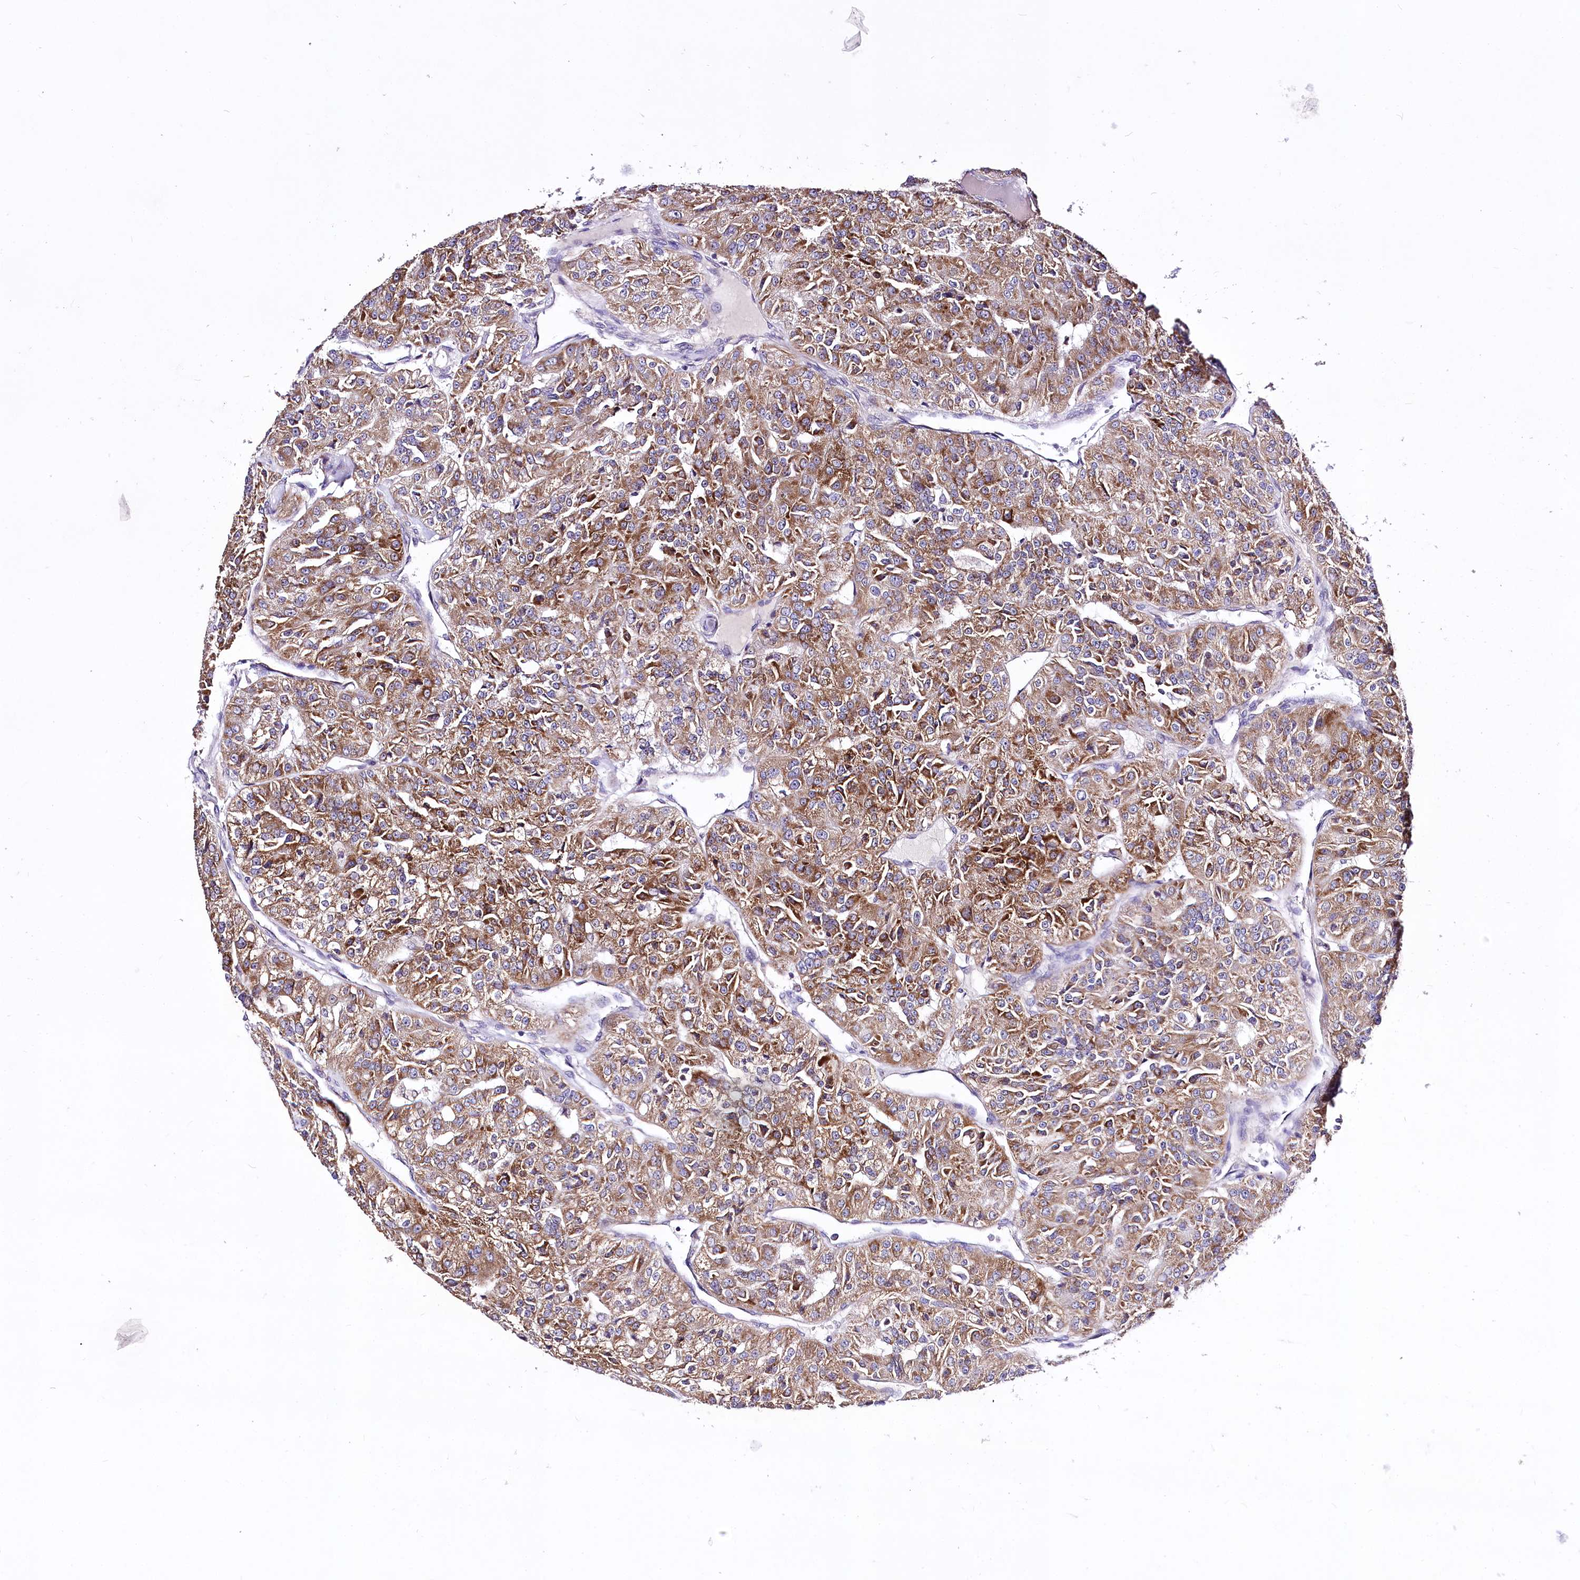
{"staining": {"intensity": "moderate", "quantity": ">75%", "location": "cytoplasmic/membranous"}, "tissue": "renal cancer", "cell_type": "Tumor cells", "image_type": "cancer", "snomed": [{"axis": "morphology", "description": "Adenocarcinoma, NOS"}, {"axis": "topography", "description": "Kidney"}], "caption": "Moderate cytoplasmic/membranous staining for a protein is appreciated in approximately >75% of tumor cells of adenocarcinoma (renal) using immunohistochemistry (IHC).", "gene": "ATE1", "patient": {"sex": "female", "age": 63}}